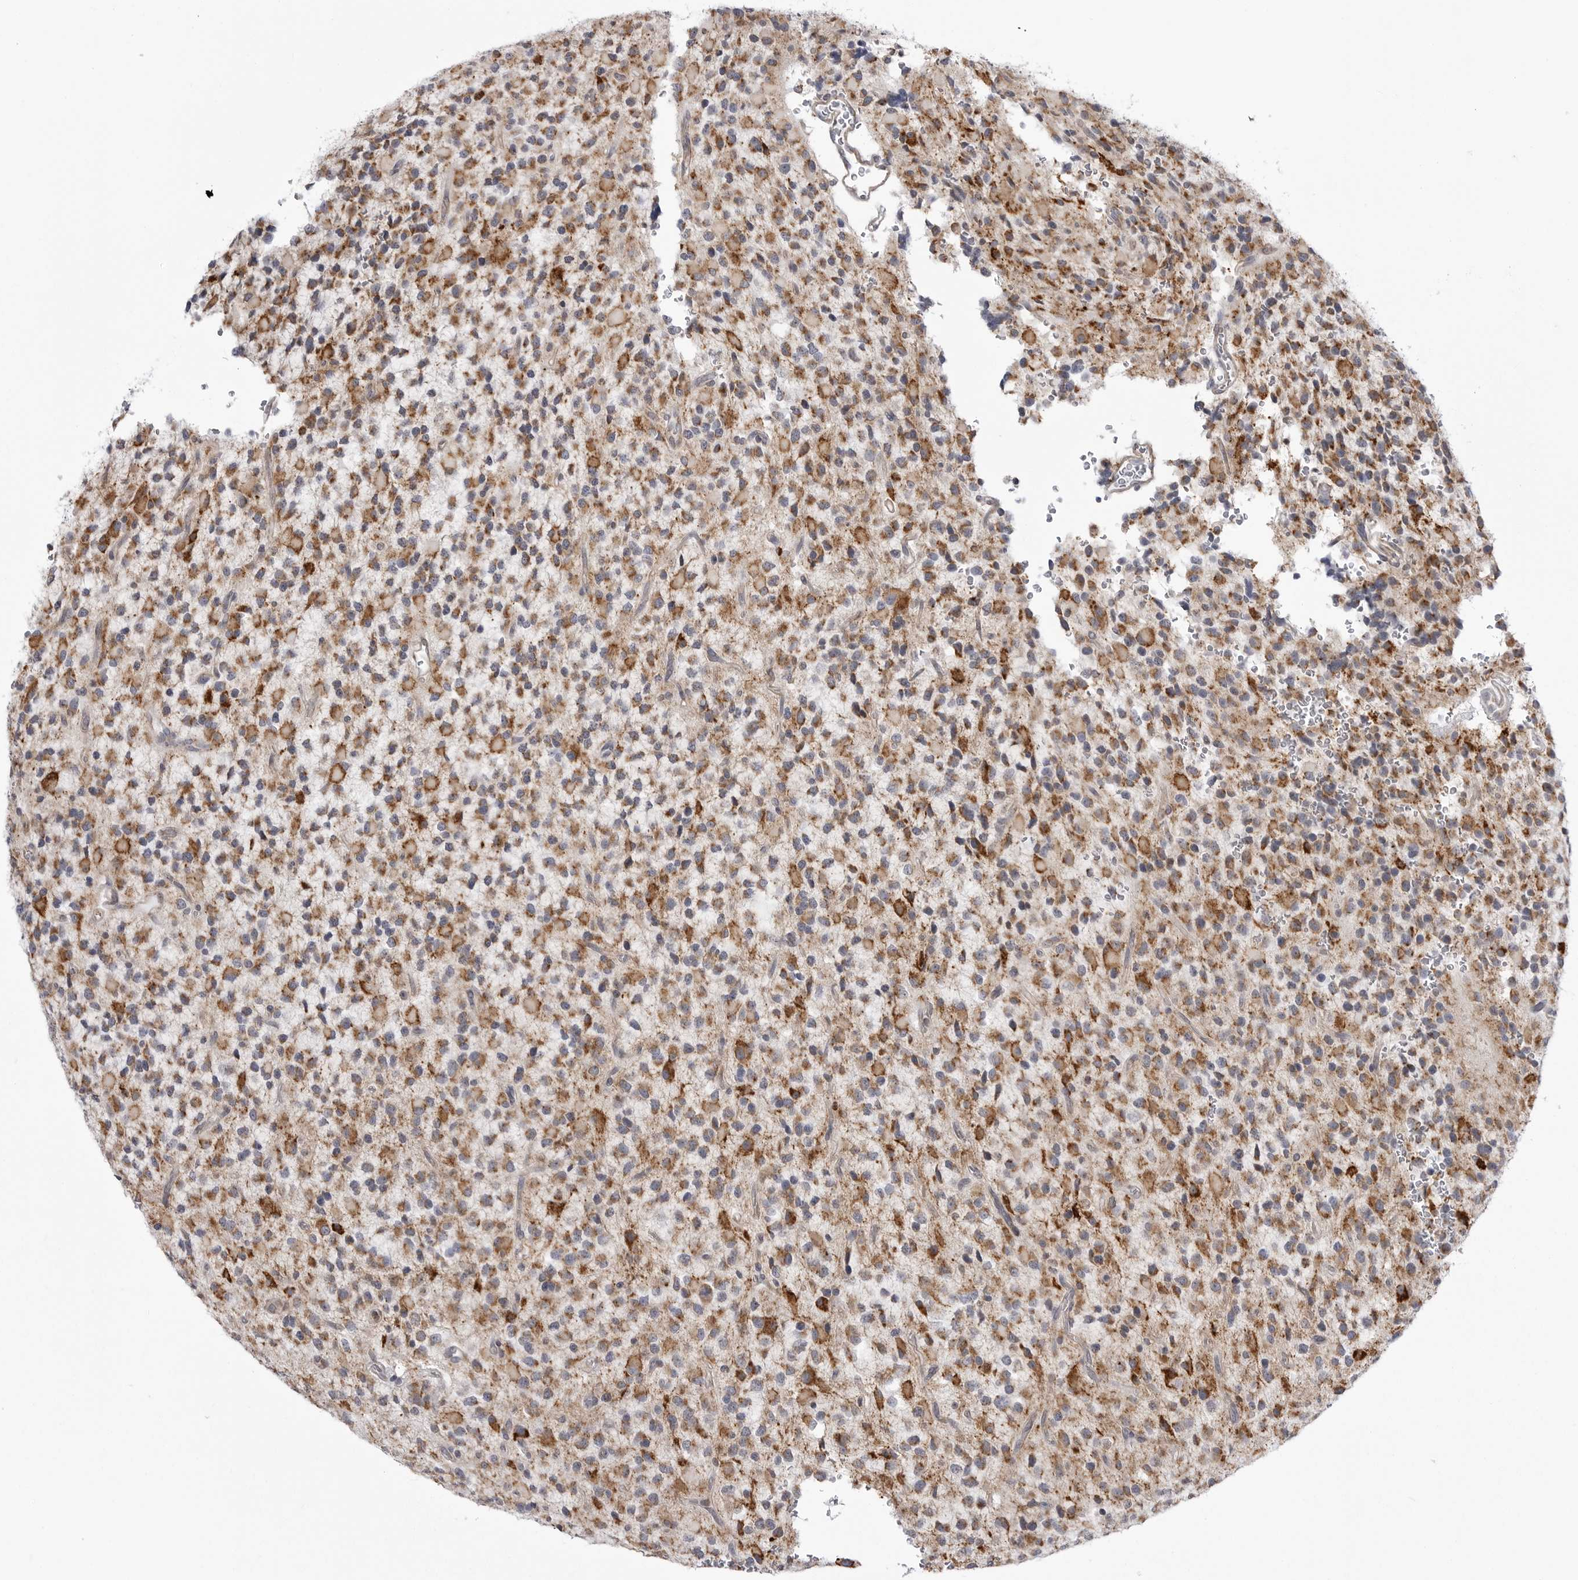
{"staining": {"intensity": "moderate", "quantity": "25%-75%", "location": "cytoplasmic/membranous"}, "tissue": "glioma", "cell_type": "Tumor cells", "image_type": "cancer", "snomed": [{"axis": "morphology", "description": "Glioma, malignant, High grade"}, {"axis": "topography", "description": "Brain"}], "caption": "Glioma stained for a protein reveals moderate cytoplasmic/membranous positivity in tumor cells.", "gene": "FH", "patient": {"sex": "male", "age": 34}}